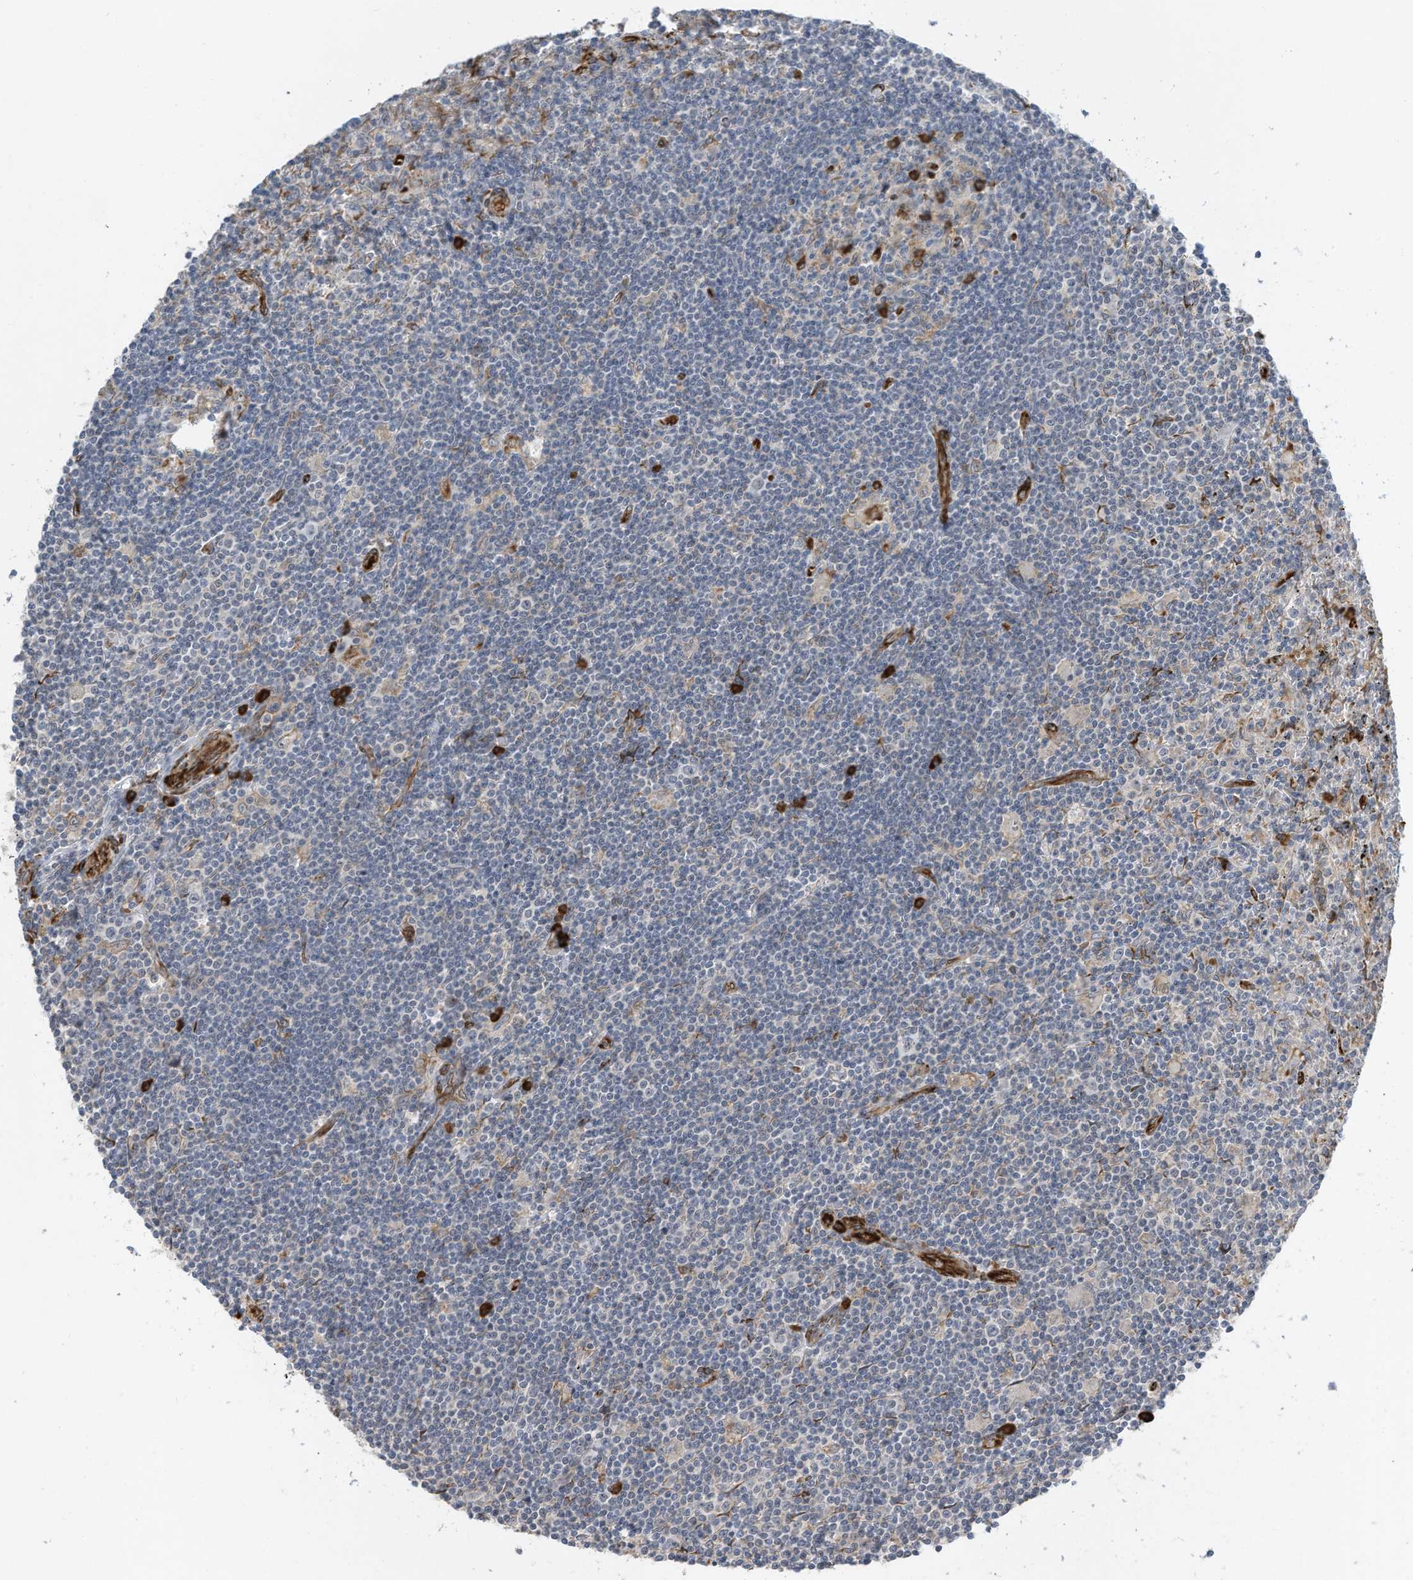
{"staining": {"intensity": "negative", "quantity": "none", "location": "none"}, "tissue": "lymphoma", "cell_type": "Tumor cells", "image_type": "cancer", "snomed": [{"axis": "morphology", "description": "Malignant lymphoma, non-Hodgkin's type, Low grade"}, {"axis": "topography", "description": "Spleen"}], "caption": "A high-resolution histopathology image shows IHC staining of malignant lymphoma, non-Hodgkin's type (low-grade), which shows no significant staining in tumor cells.", "gene": "ZBTB45", "patient": {"sex": "male", "age": 76}}